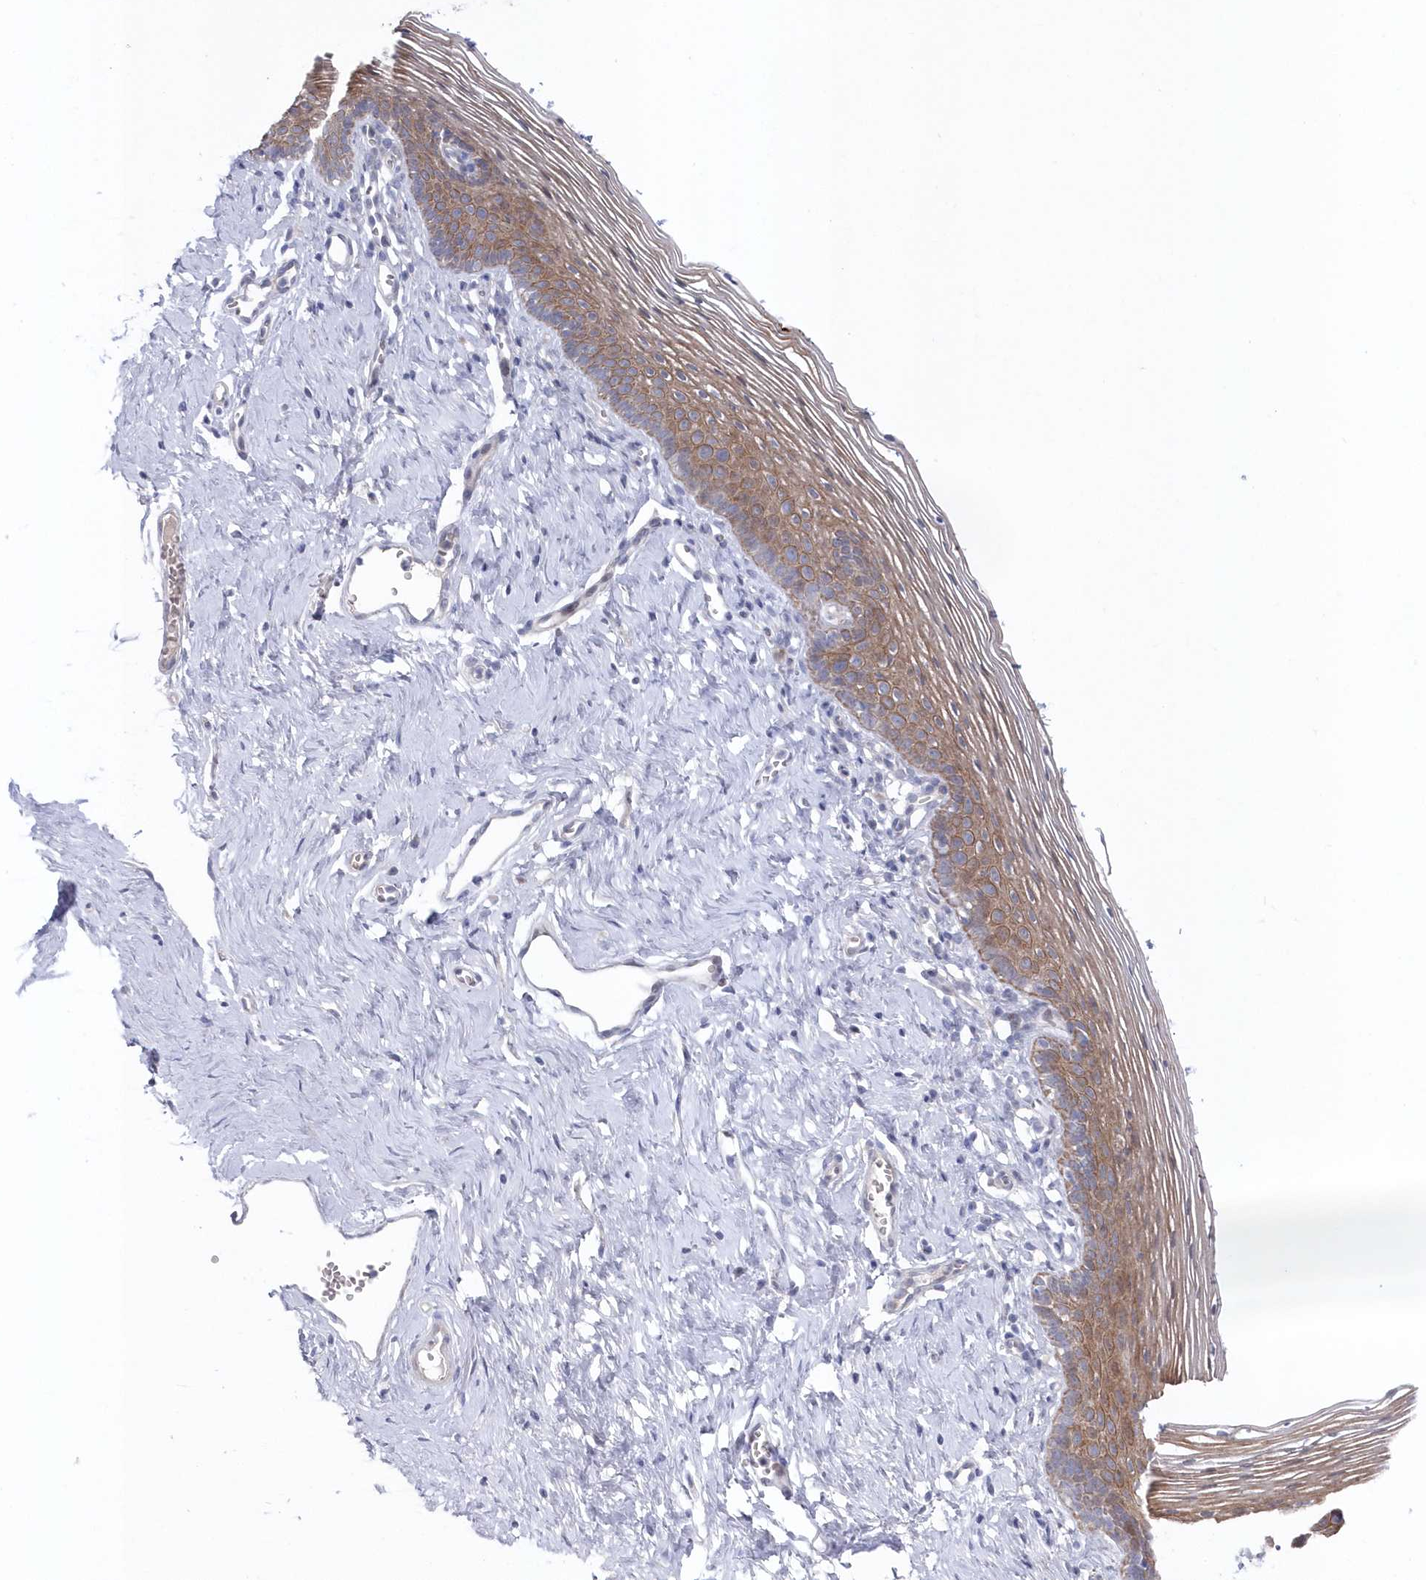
{"staining": {"intensity": "moderate", "quantity": ">75%", "location": "cytoplasmic/membranous"}, "tissue": "vagina", "cell_type": "Squamous epithelial cells", "image_type": "normal", "snomed": [{"axis": "morphology", "description": "Normal tissue, NOS"}, {"axis": "topography", "description": "Vagina"}], "caption": "Immunohistochemistry (IHC) (DAB) staining of unremarkable vagina demonstrates moderate cytoplasmic/membranous protein positivity in about >75% of squamous epithelial cells.", "gene": "KIAA1586", "patient": {"sex": "female", "age": 32}}